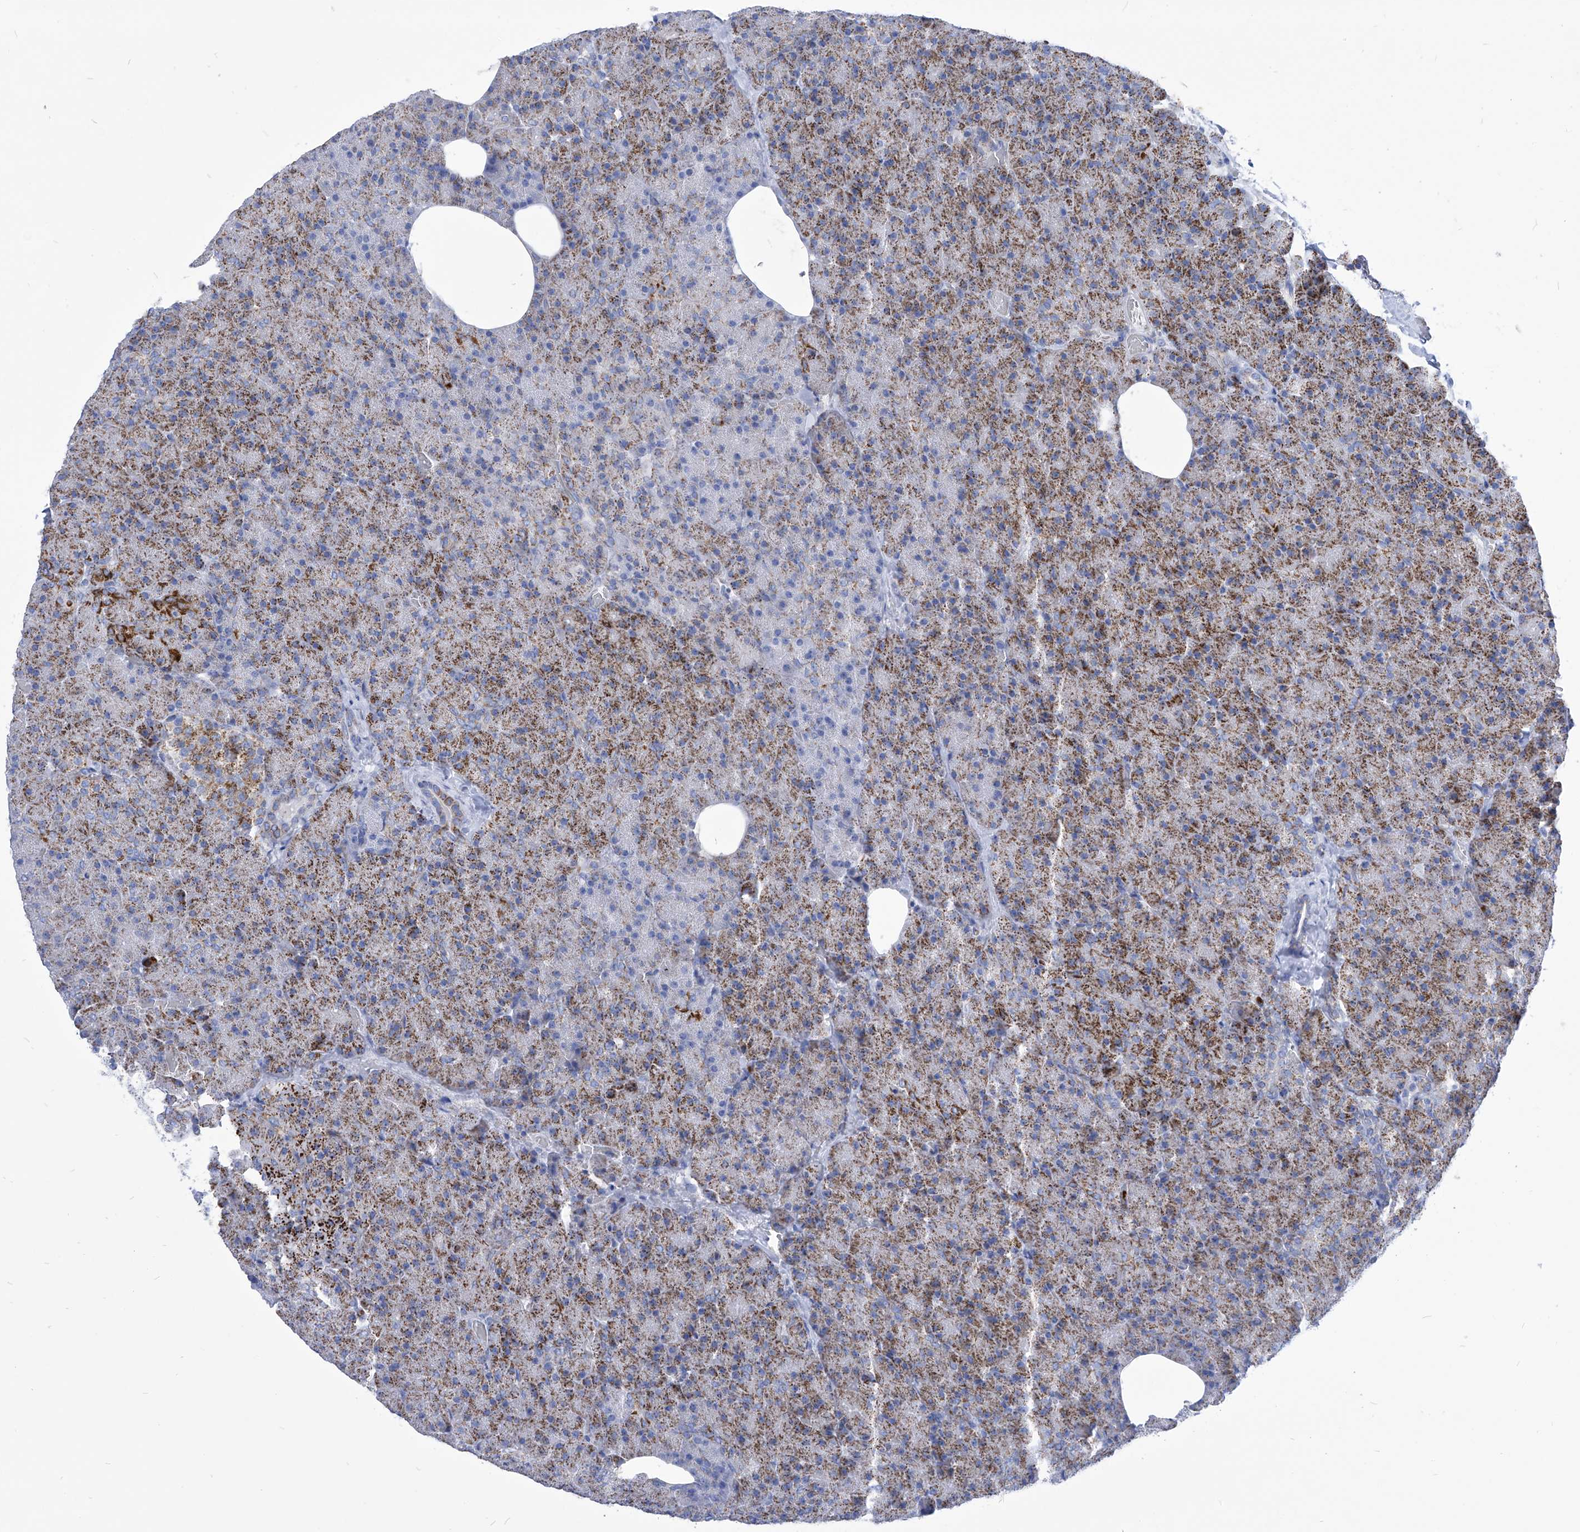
{"staining": {"intensity": "moderate", "quantity": ">75%", "location": "cytoplasmic/membranous"}, "tissue": "pancreas", "cell_type": "Exocrine glandular cells", "image_type": "normal", "snomed": [{"axis": "morphology", "description": "Normal tissue, NOS"}, {"axis": "morphology", "description": "Carcinoid, malignant, NOS"}, {"axis": "topography", "description": "Pancreas"}], "caption": "This is a photomicrograph of immunohistochemistry (IHC) staining of benign pancreas, which shows moderate staining in the cytoplasmic/membranous of exocrine glandular cells.", "gene": "COQ3", "patient": {"sex": "female", "age": 35}}